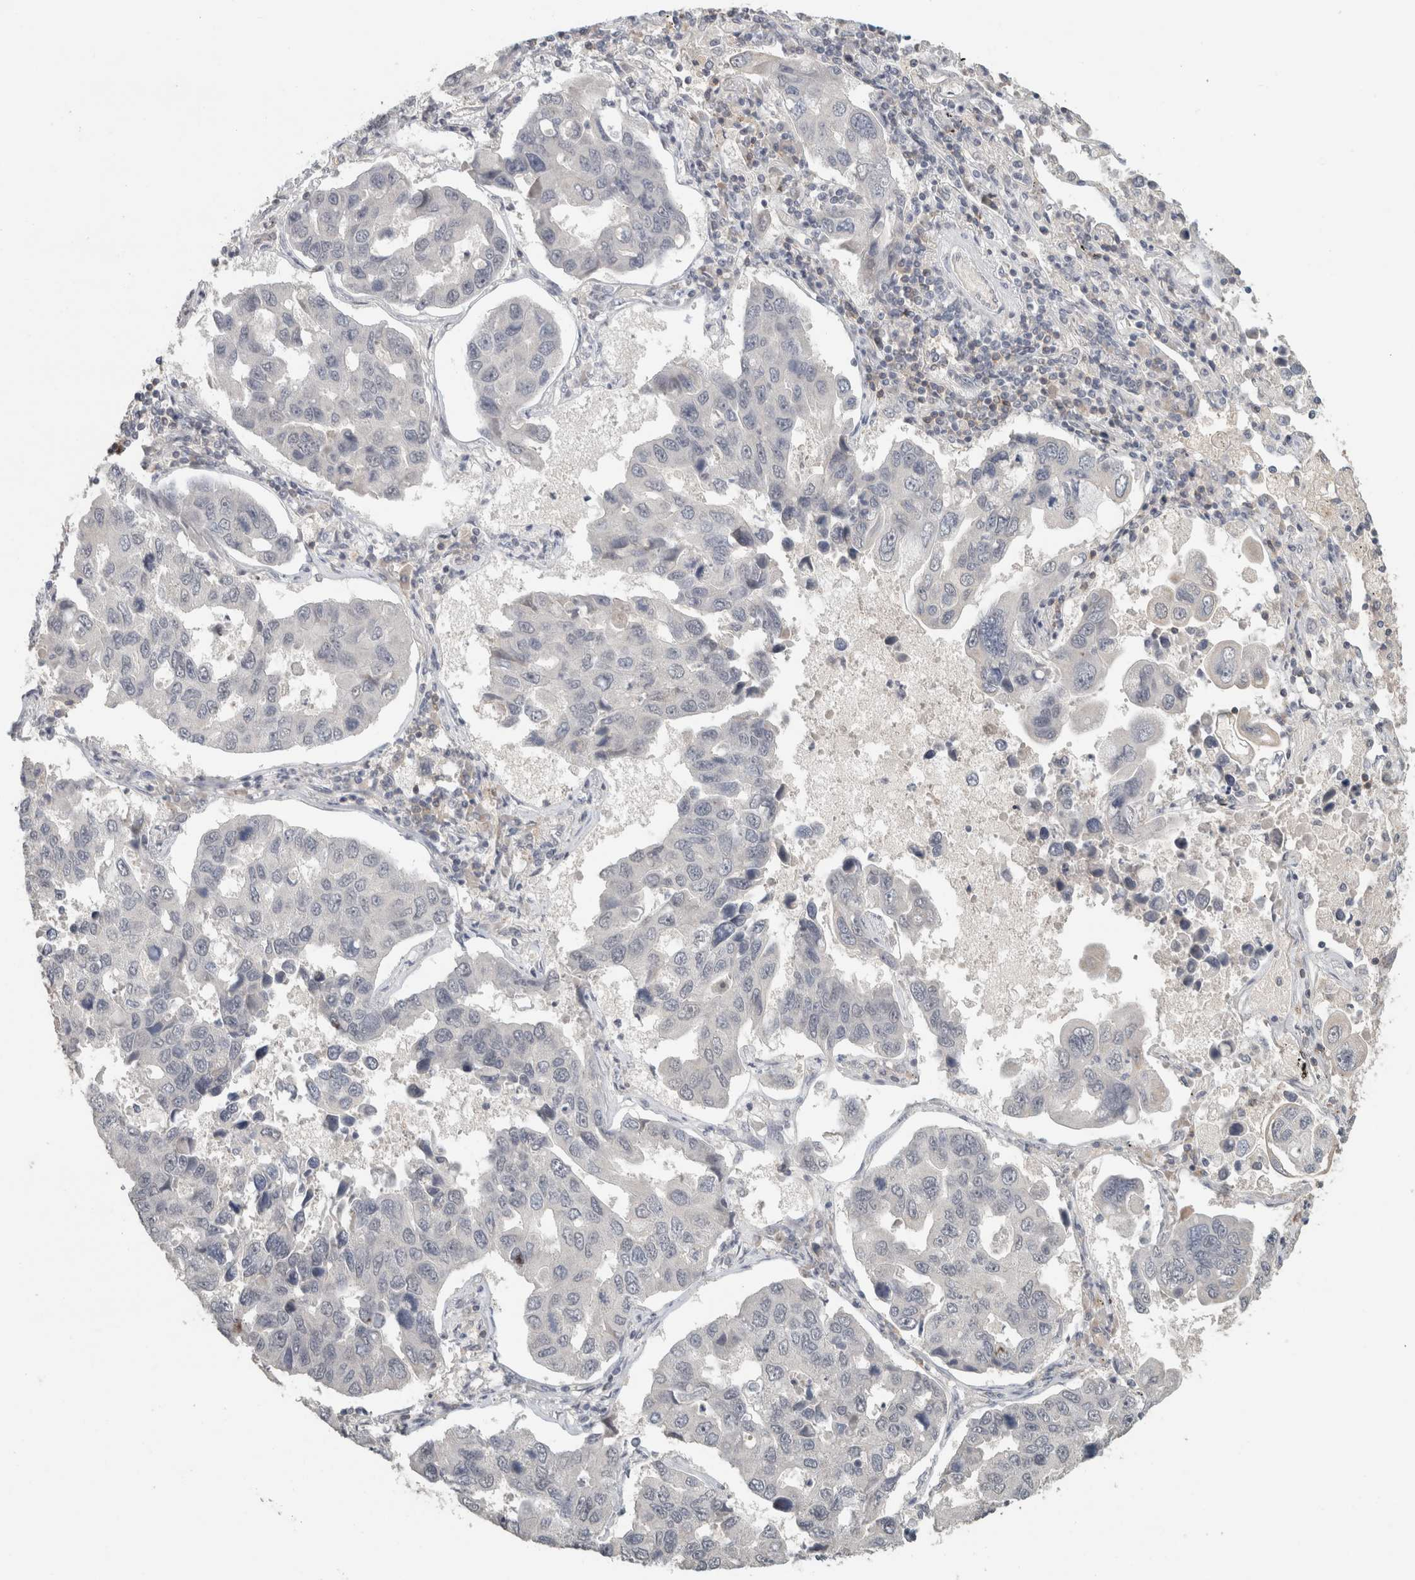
{"staining": {"intensity": "negative", "quantity": "none", "location": "none"}, "tissue": "lung cancer", "cell_type": "Tumor cells", "image_type": "cancer", "snomed": [{"axis": "morphology", "description": "Adenocarcinoma, NOS"}, {"axis": "topography", "description": "Lung"}], "caption": "A photomicrograph of lung cancer (adenocarcinoma) stained for a protein reveals no brown staining in tumor cells. (Immunohistochemistry, brightfield microscopy, high magnification).", "gene": "TRAT1", "patient": {"sex": "male", "age": 64}}